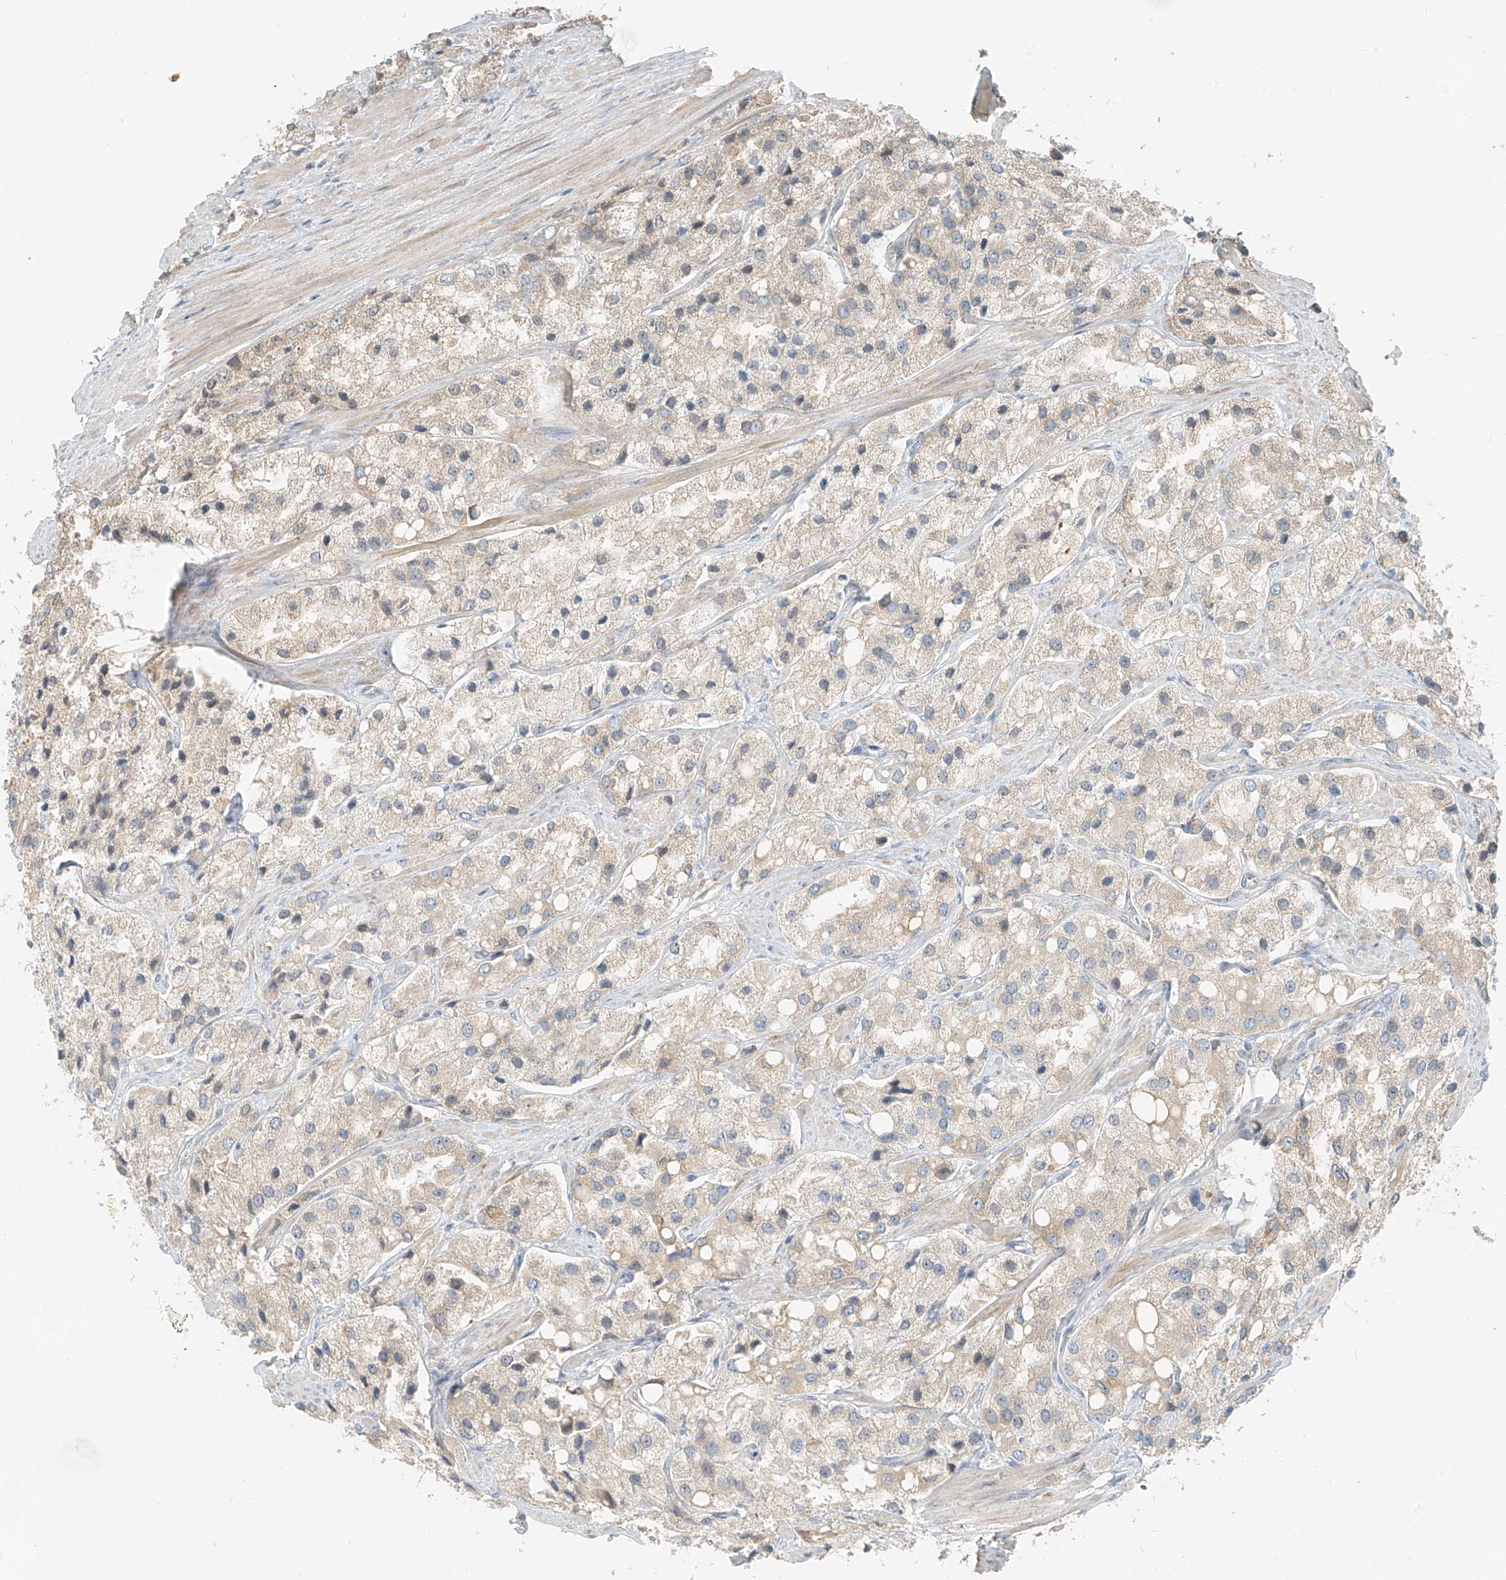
{"staining": {"intensity": "weak", "quantity": "25%-75%", "location": "cytoplasmic/membranous"}, "tissue": "prostate cancer", "cell_type": "Tumor cells", "image_type": "cancer", "snomed": [{"axis": "morphology", "description": "Adenocarcinoma, High grade"}, {"axis": "topography", "description": "Prostate"}], "caption": "Weak cytoplasmic/membranous protein positivity is identified in about 25%-75% of tumor cells in prostate high-grade adenocarcinoma.", "gene": "FSTL1", "patient": {"sex": "male", "age": 66}}